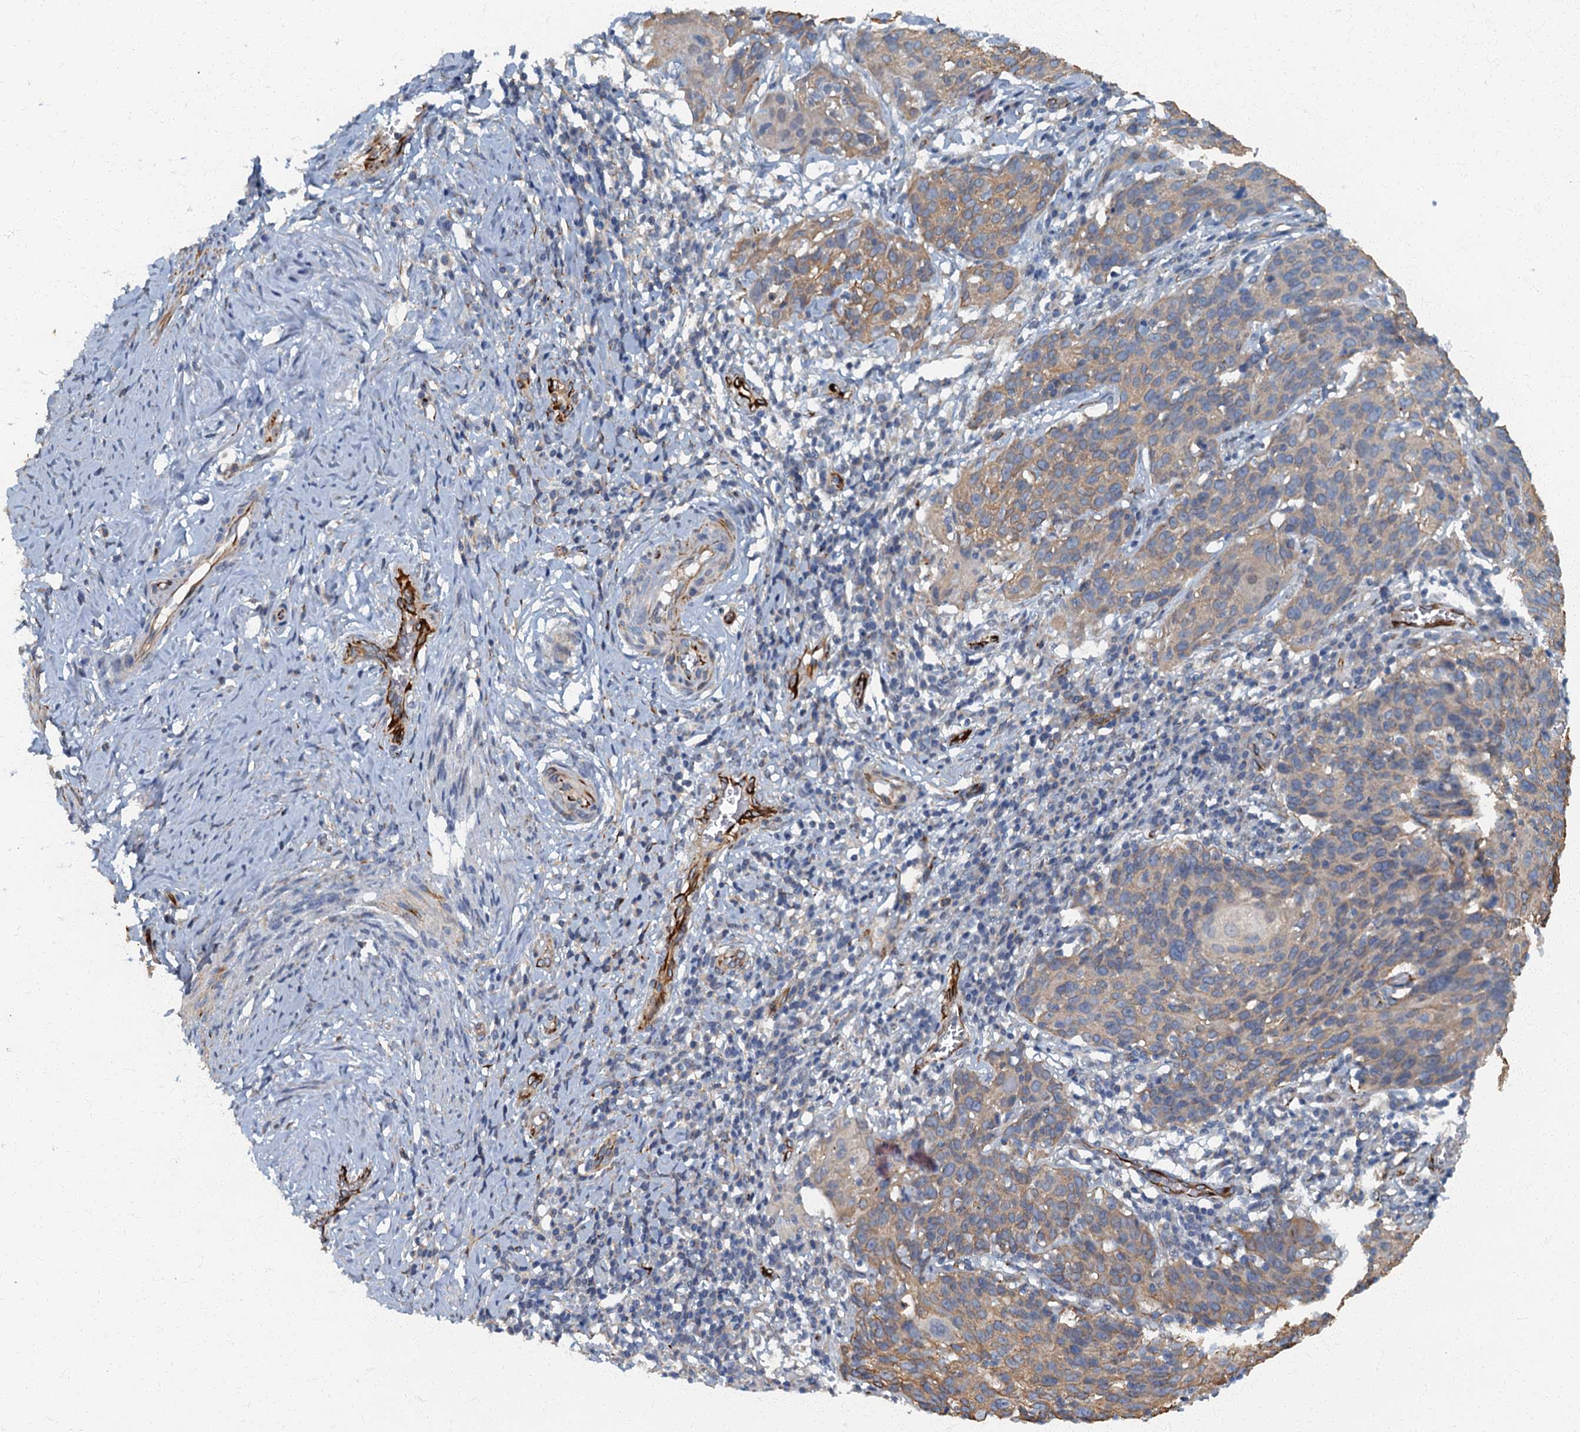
{"staining": {"intensity": "moderate", "quantity": "<25%", "location": "cytoplasmic/membranous"}, "tissue": "cervical cancer", "cell_type": "Tumor cells", "image_type": "cancer", "snomed": [{"axis": "morphology", "description": "Squamous cell carcinoma, NOS"}, {"axis": "topography", "description": "Cervix"}], "caption": "The image shows immunohistochemical staining of squamous cell carcinoma (cervical). There is moderate cytoplasmic/membranous staining is appreciated in approximately <25% of tumor cells.", "gene": "ARL11", "patient": {"sex": "female", "age": 50}}